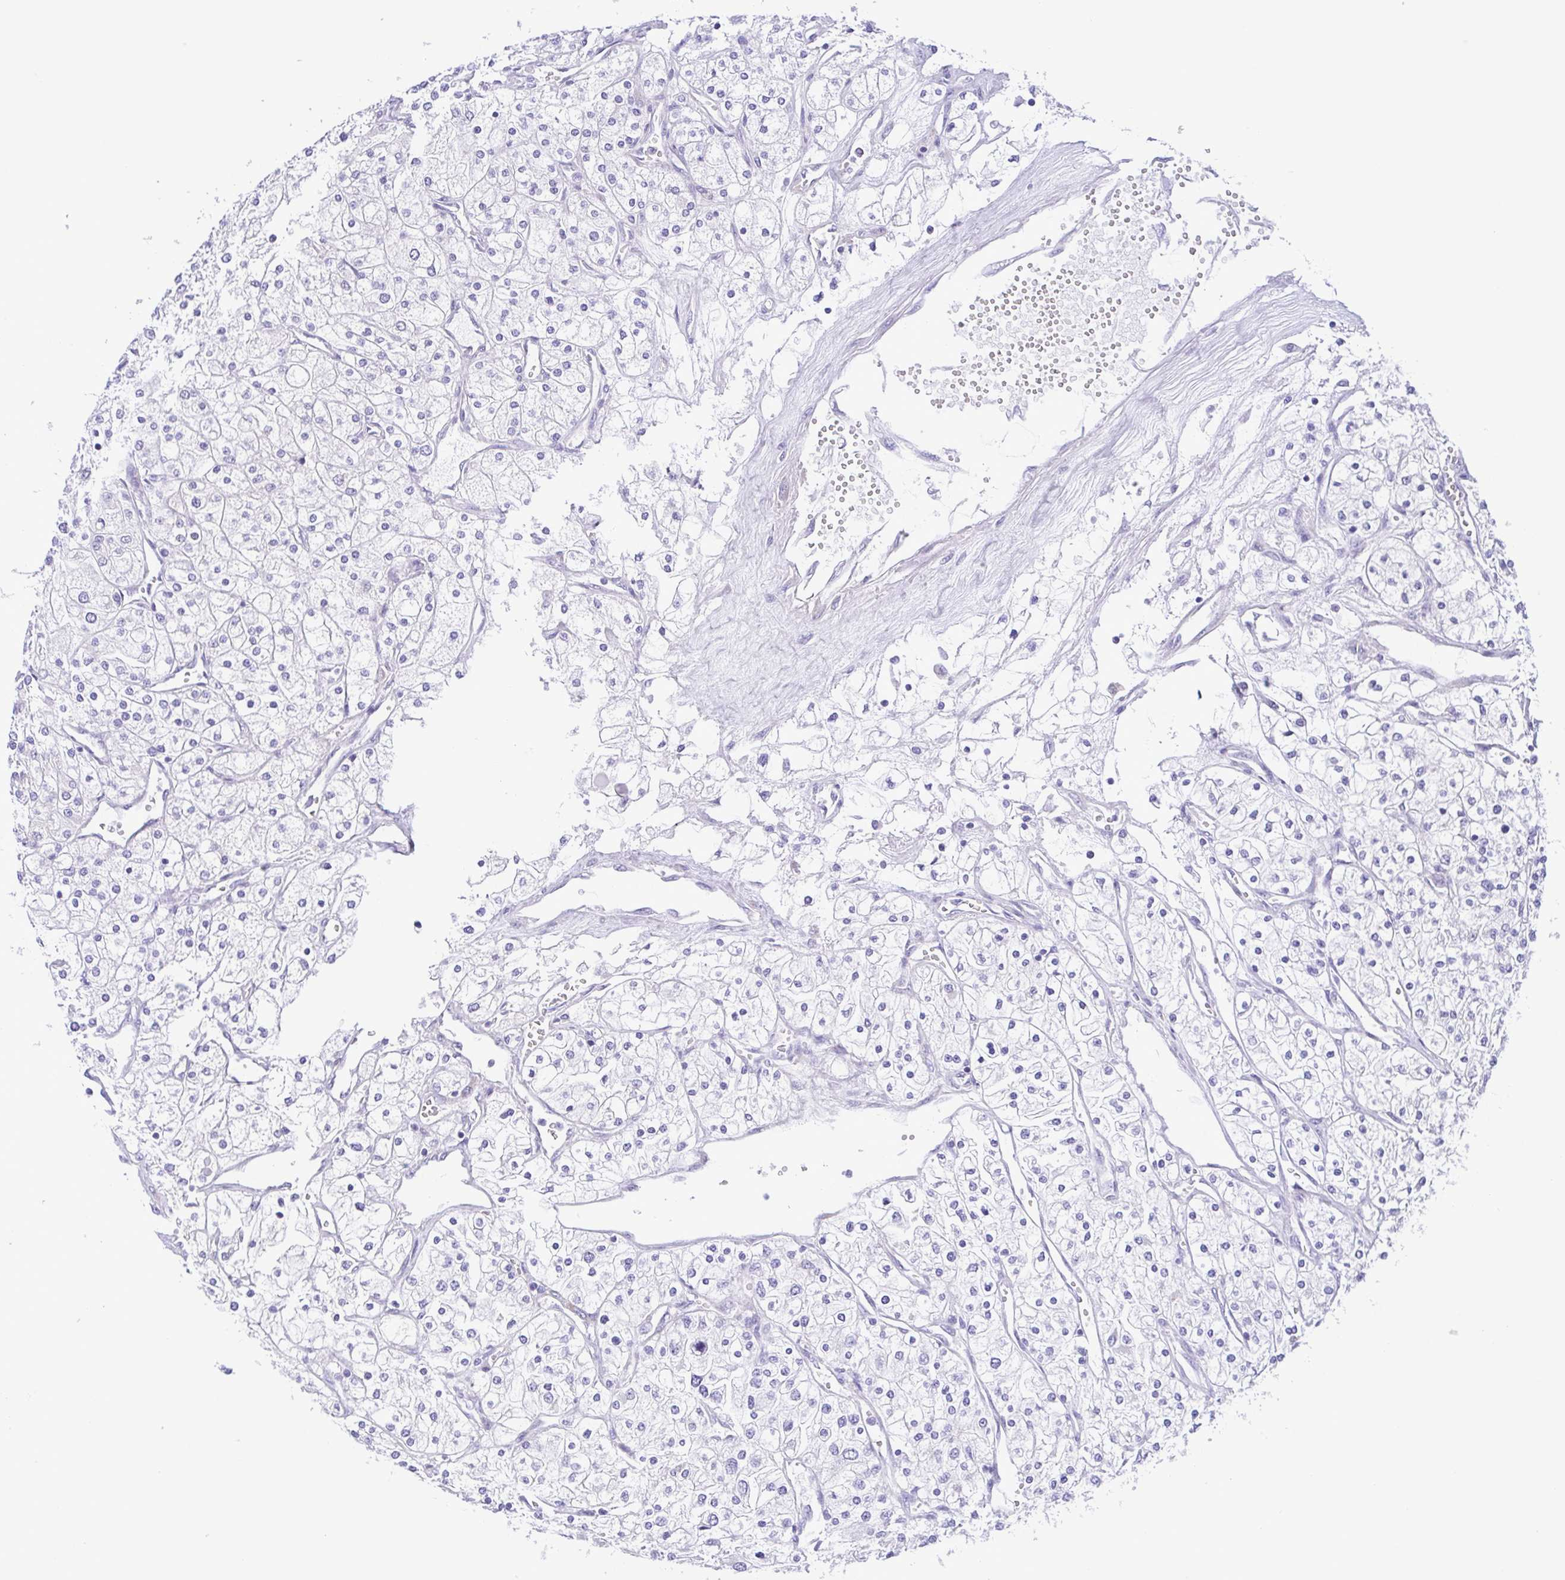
{"staining": {"intensity": "negative", "quantity": "none", "location": "none"}, "tissue": "renal cancer", "cell_type": "Tumor cells", "image_type": "cancer", "snomed": [{"axis": "morphology", "description": "Adenocarcinoma, NOS"}, {"axis": "topography", "description": "Kidney"}], "caption": "Immunohistochemistry (IHC) photomicrograph of neoplastic tissue: renal cancer stained with DAB (3,3'-diaminobenzidine) shows no significant protein staining in tumor cells. (DAB (3,3'-diaminobenzidine) IHC visualized using brightfield microscopy, high magnification).", "gene": "TNNI3", "patient": {"sex": "male", "age": 80}}